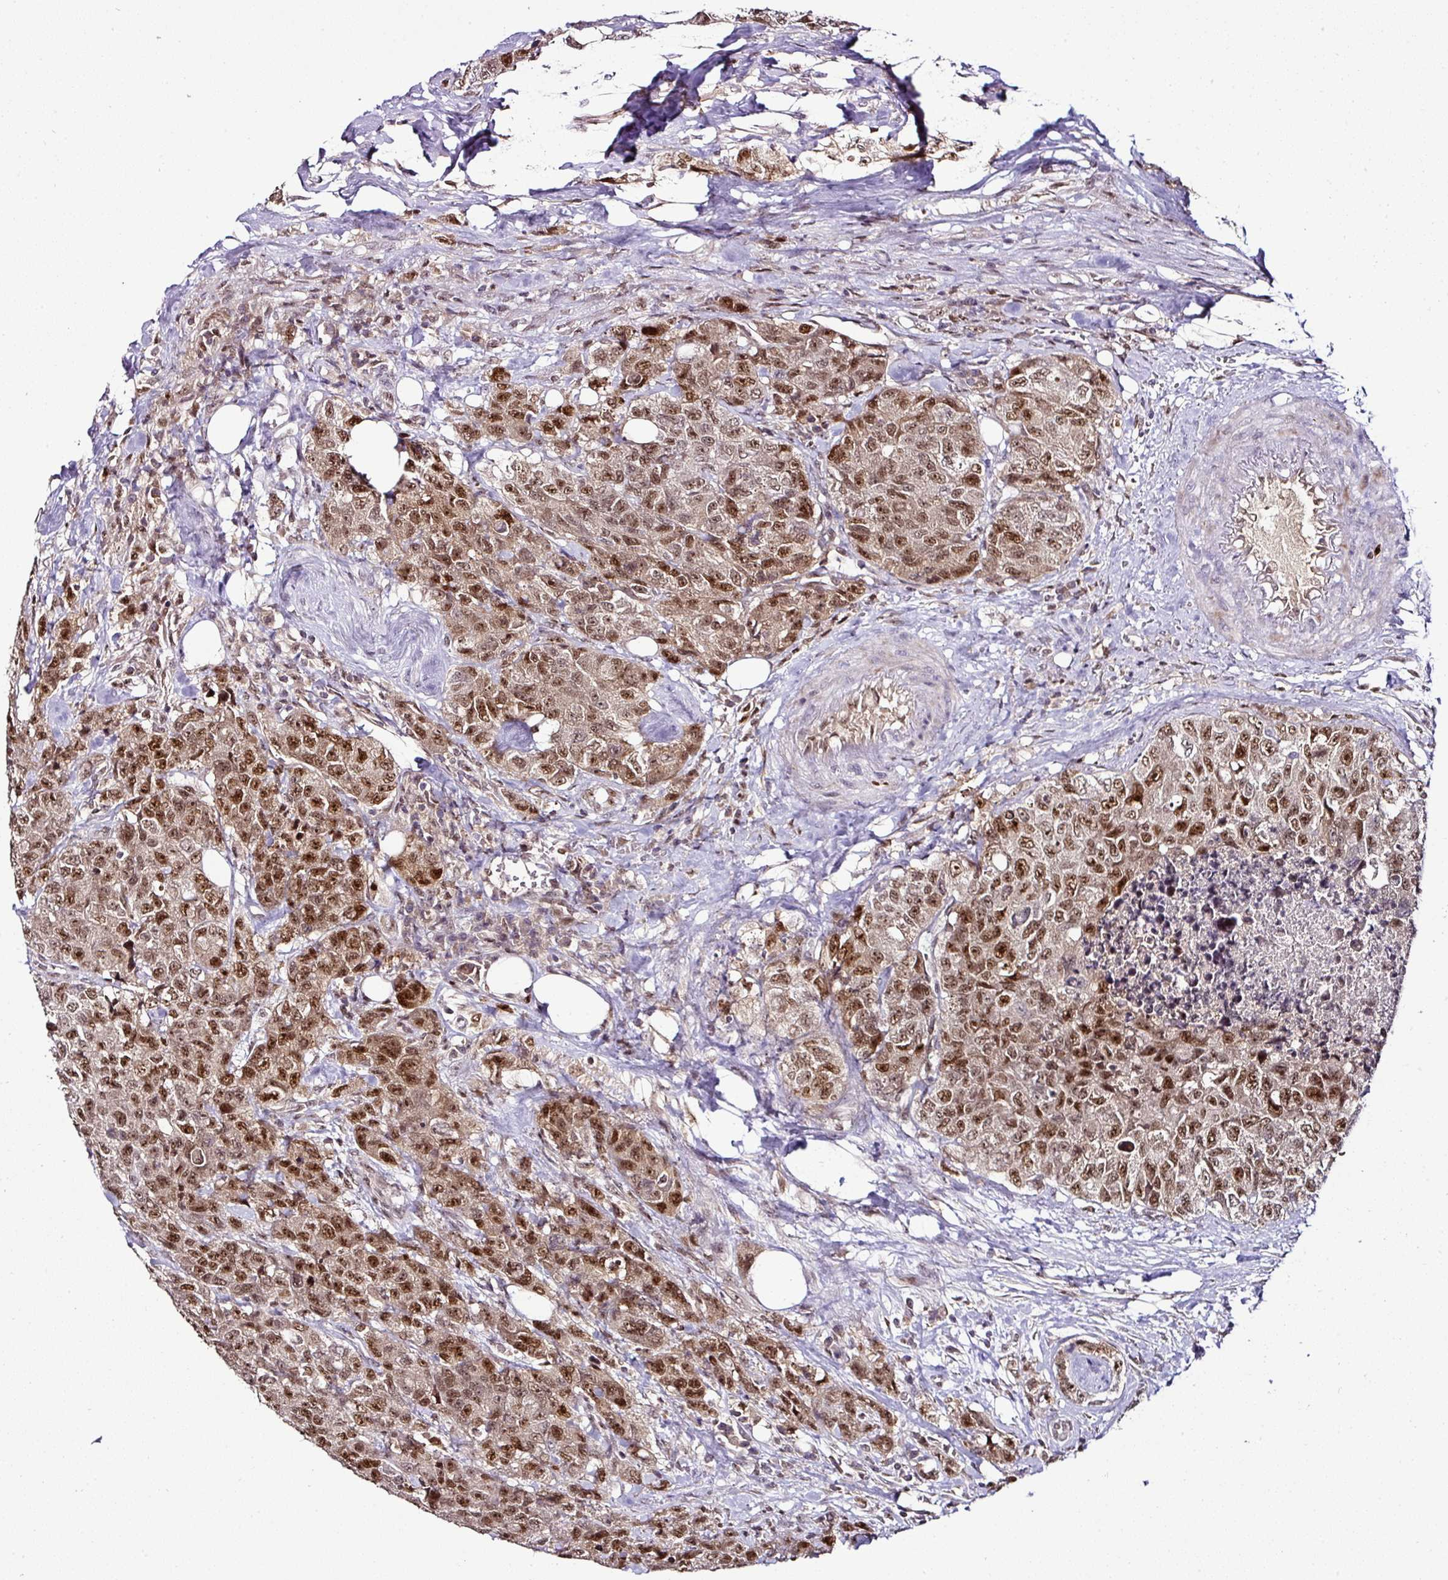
{"staining": {"intensity": "moderate", "quantity": ">75%", "location": "cytoplasmic/membranous,nuclear"}, "tissue": "urothelial cancer", "cell_type": "Tumor cells", "image_type": "cancer", "snomed": [{"axis": "morphology", "description": "Urothelial carcinoma, High grade"}, {"axis": "topography", "description": "Urinary bladder"}], "caption": "Brown immunohistochemical staining in urothelial cancer shows moderate cytoplasmic/membranous and nuclear staining in about >75% of tumor cells.", "gene": "KLF16", "patient": {"sex": "female", "age": 78}}